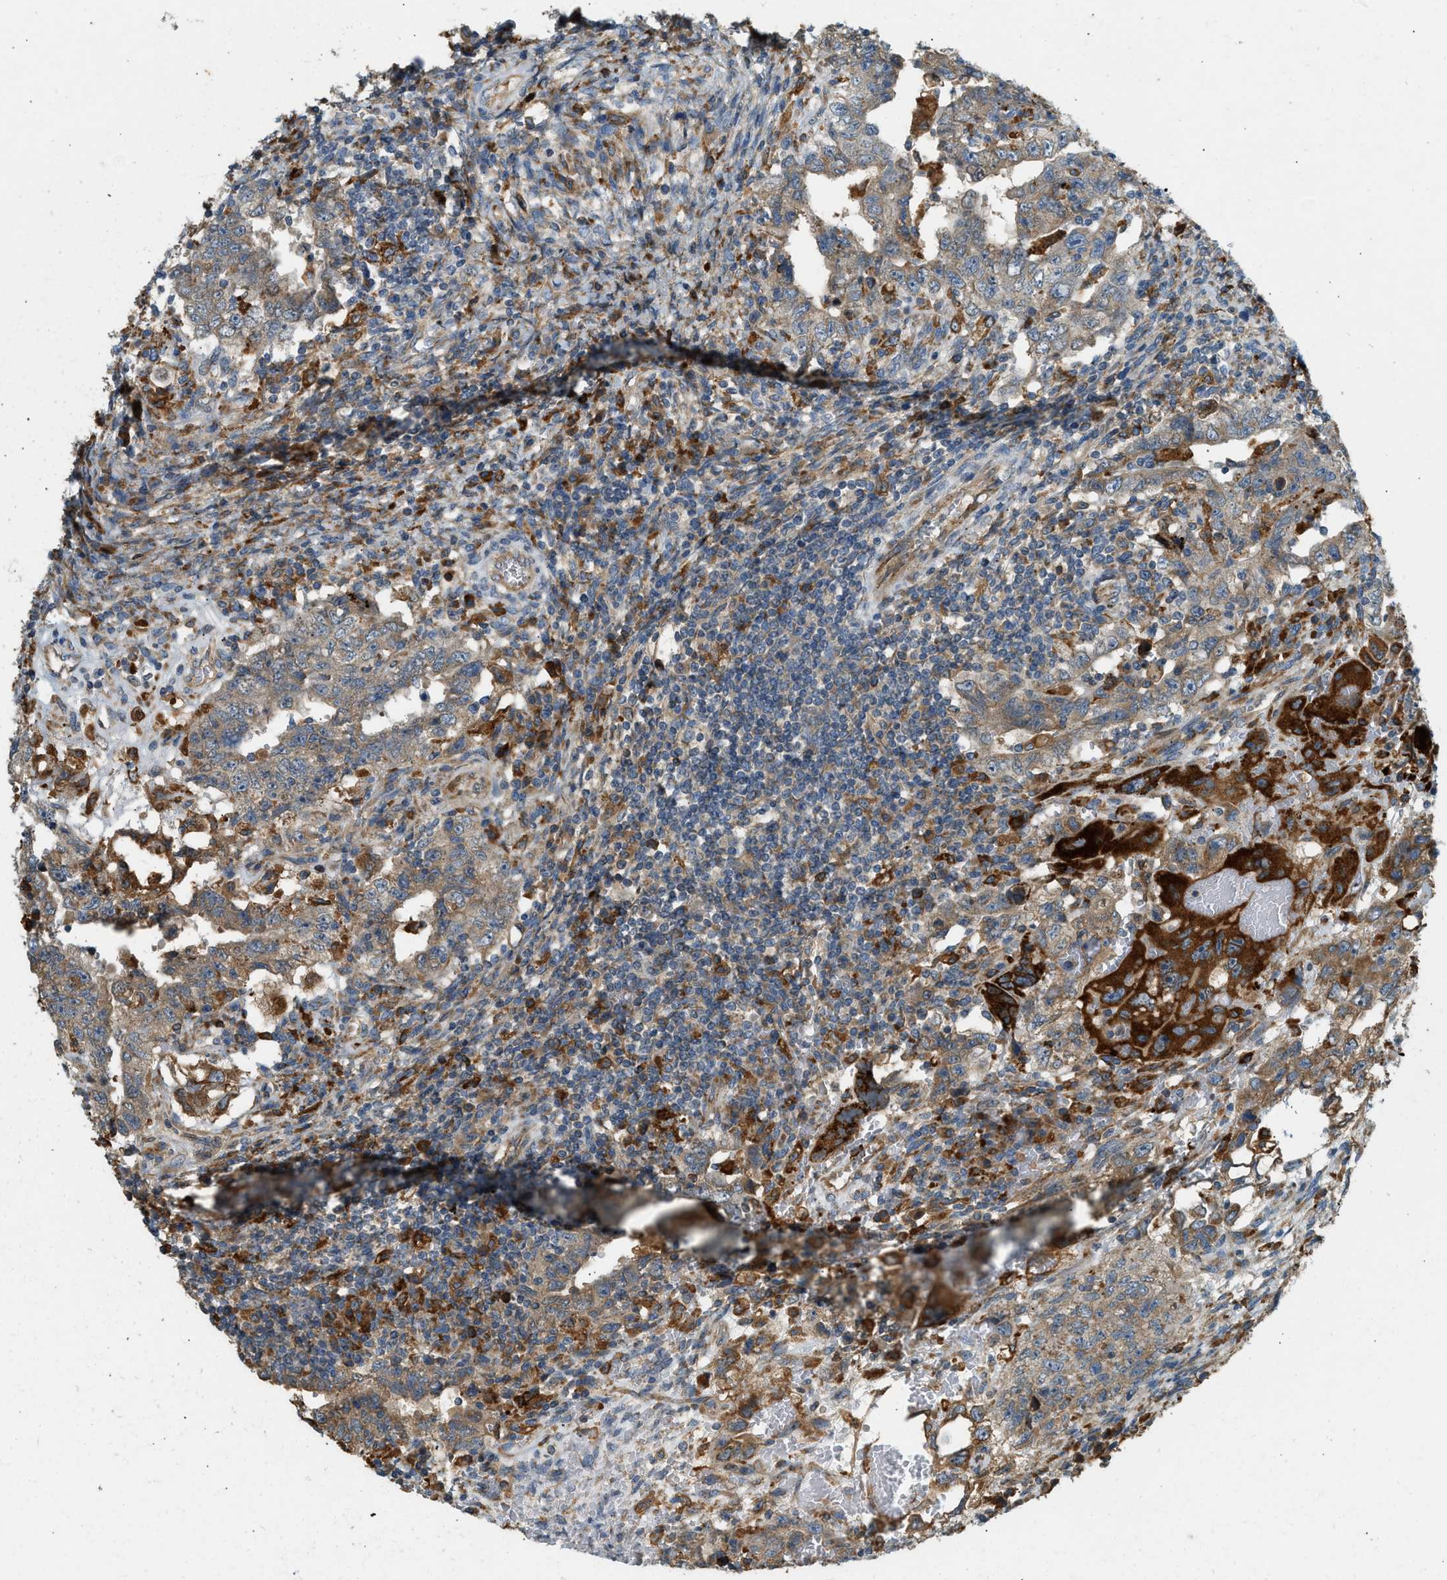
{"staining": {"intensity": "moderate", "quantity": ">75%", "location": "cytoplasmic/membranous"}, "tissue": "testis cancer", "cell_type": "Tumor cells", "image_type": "cancer", "snomed": [{"axis": "morphology", "description": "Carcinoma, Embryonal, NOS"}, {"axis": "topography", "description": "Testis"}], "caption": "Testis embryonal carcinoma stained with a protein marker exhibits moderate staining in tumor cells.", "gene": "CTSB", "patient": {"sex": "male", "age": 26}}